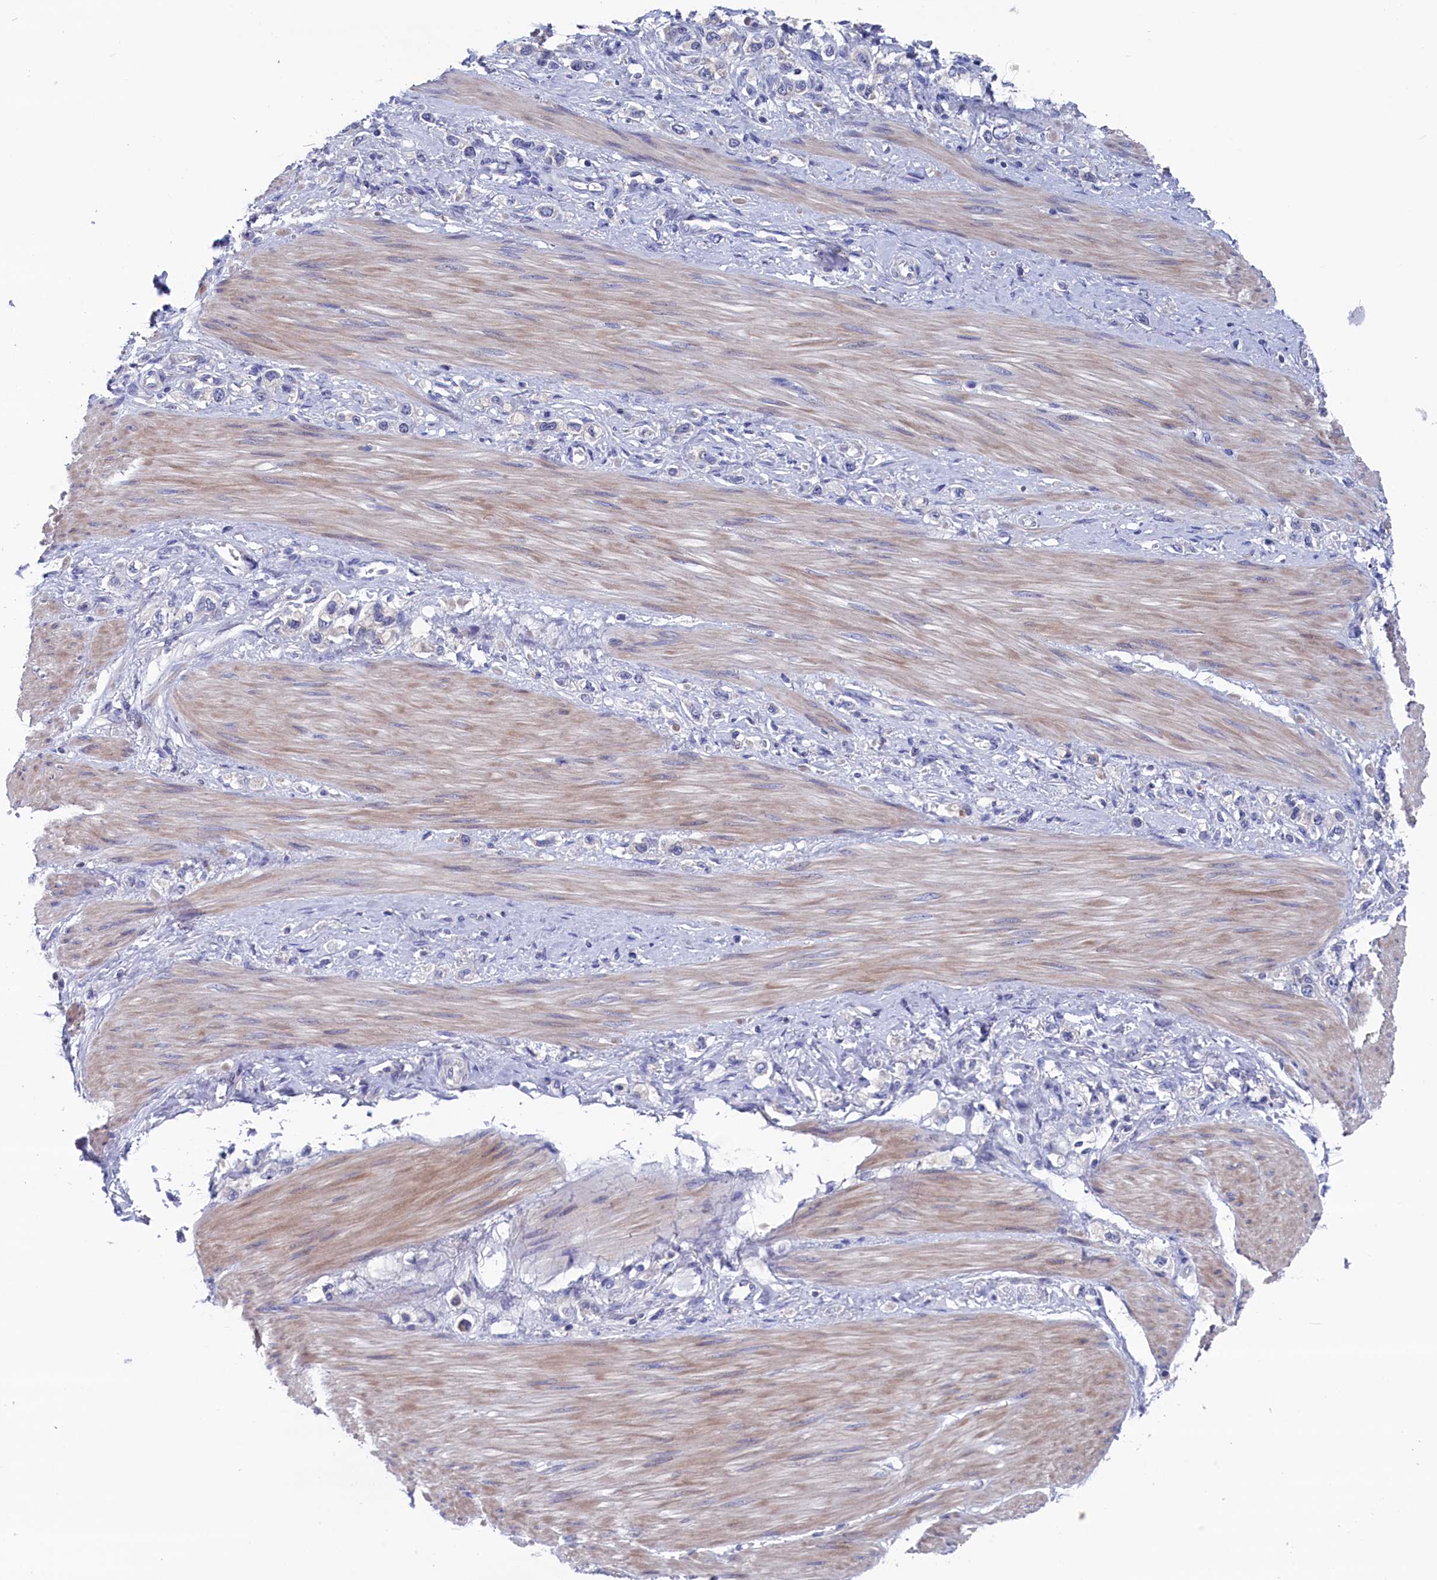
{"staining": {"intensity": "negative", "quantity": "none", "location": "none"}, "tissue": "stomach cancer", "cell_type": "Tumor cells", "image_type": "cancer", "snomed": [{"axis": "morphology", "description": "Adenocarcinoma, NOS"}, {"axis": "topography", "description": "Stomach"}], "caption": "Immunohistochemistry (IHC) photomicrograph of human stomach cancer stained for a protein (brown), which demonstrates no positivity in tumor cells. (Stains: DAB (3,3'-diaminobenzidine) immunohistochemistry with hematoxylin counter stain, Microscopy: brightfield microscopy at high magnification).", "gene": "SPATA13", "patient": {"sex": "female", "age": 65}}